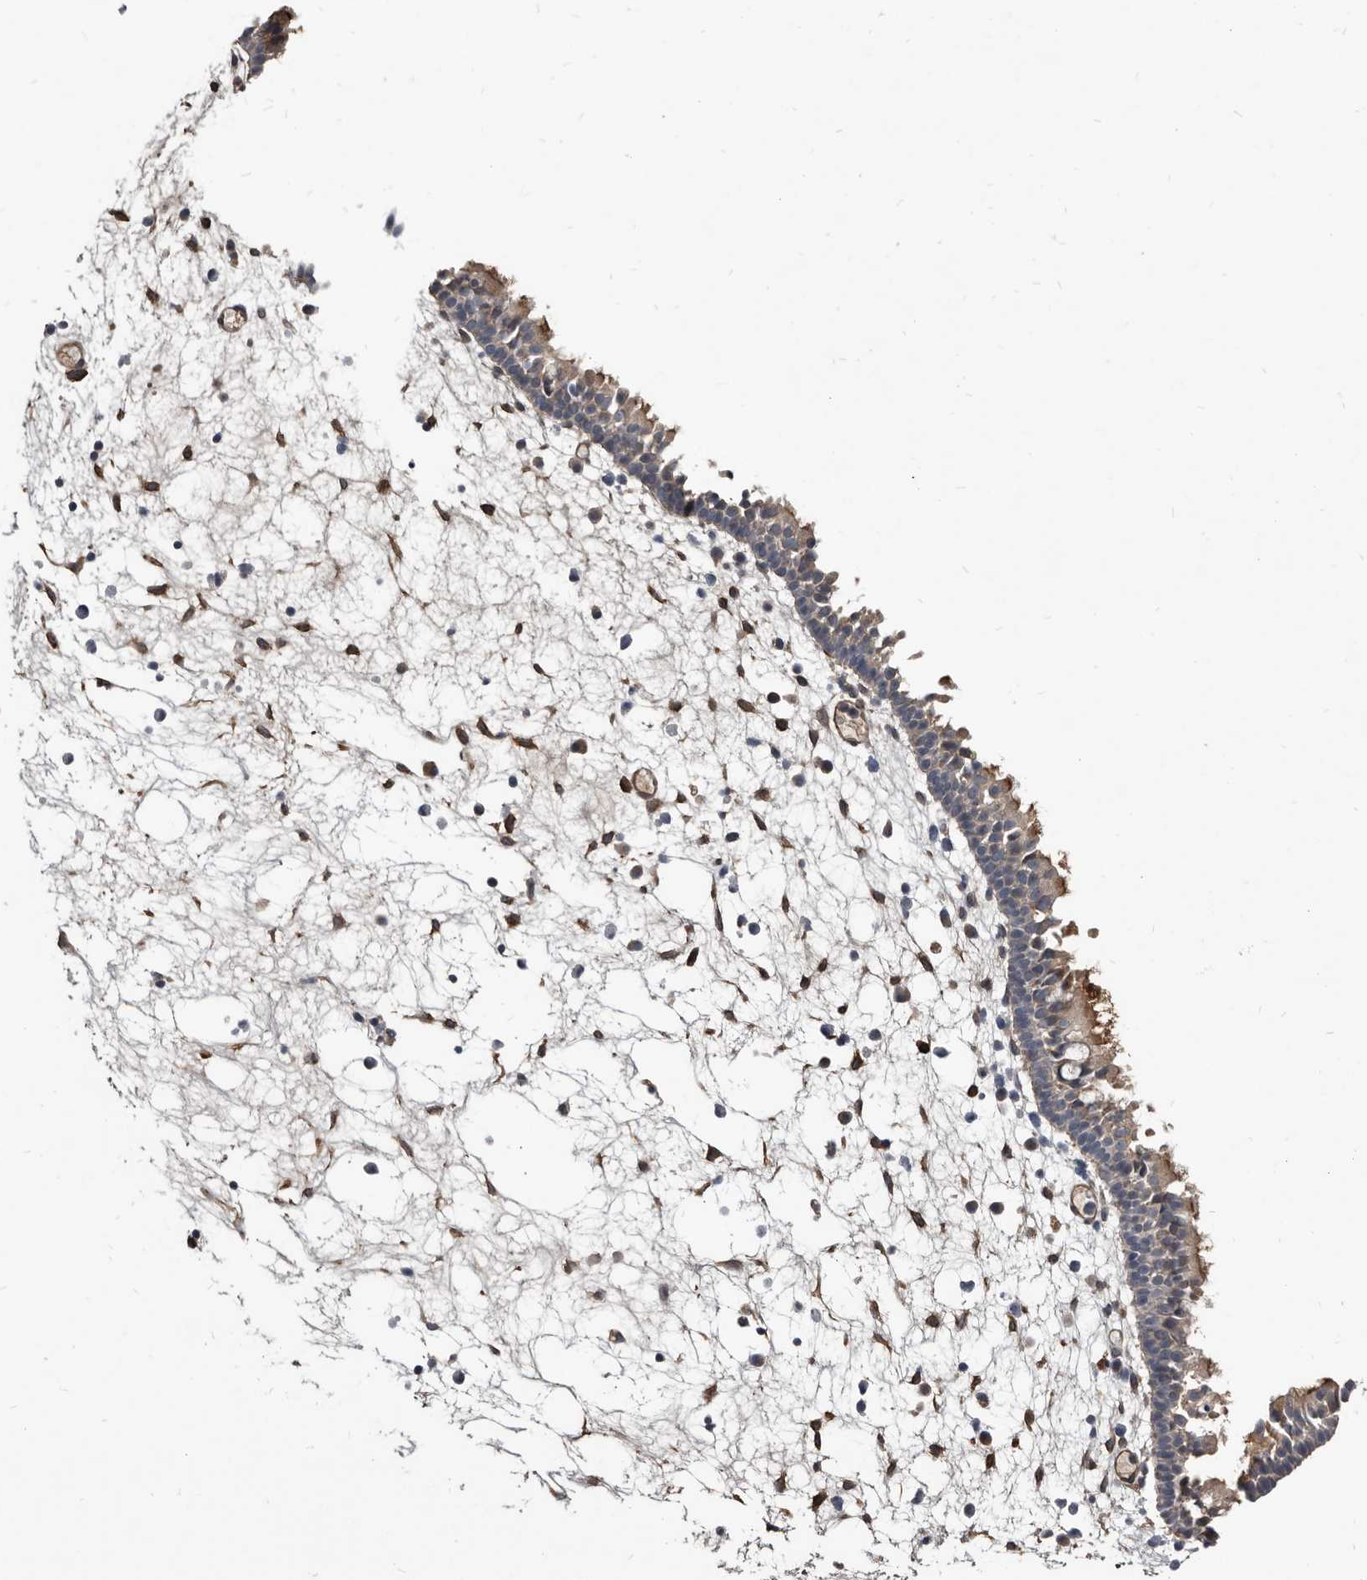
{"staining": {"intensity": "moderate", "quantity": "25%-75%", "location": "cytoplasmic/membranous"}, "tissue": "nasopharynx", "cell_type": "Respiratory epithelial cells", "image_type": "normal", "snomed": [{"axis": "morphology", "description": "Normal tissue, NOS"}, {"axis": "morphology", "description": "Inflammation, NOS"}, {"axis": "morphology", "description": "Malignant melanoma, Metastatic site"}, {"axis": "topography", "description": "Nasopharynx"}], "caption": "This is an image of IHC staining of benign nasopharynx, which shows moderate positivity in the cytoplasmic/membranous of respiratory epithelial cells.", "gene": "PROM1", "patient": {"sex": "male", "age": 70}}